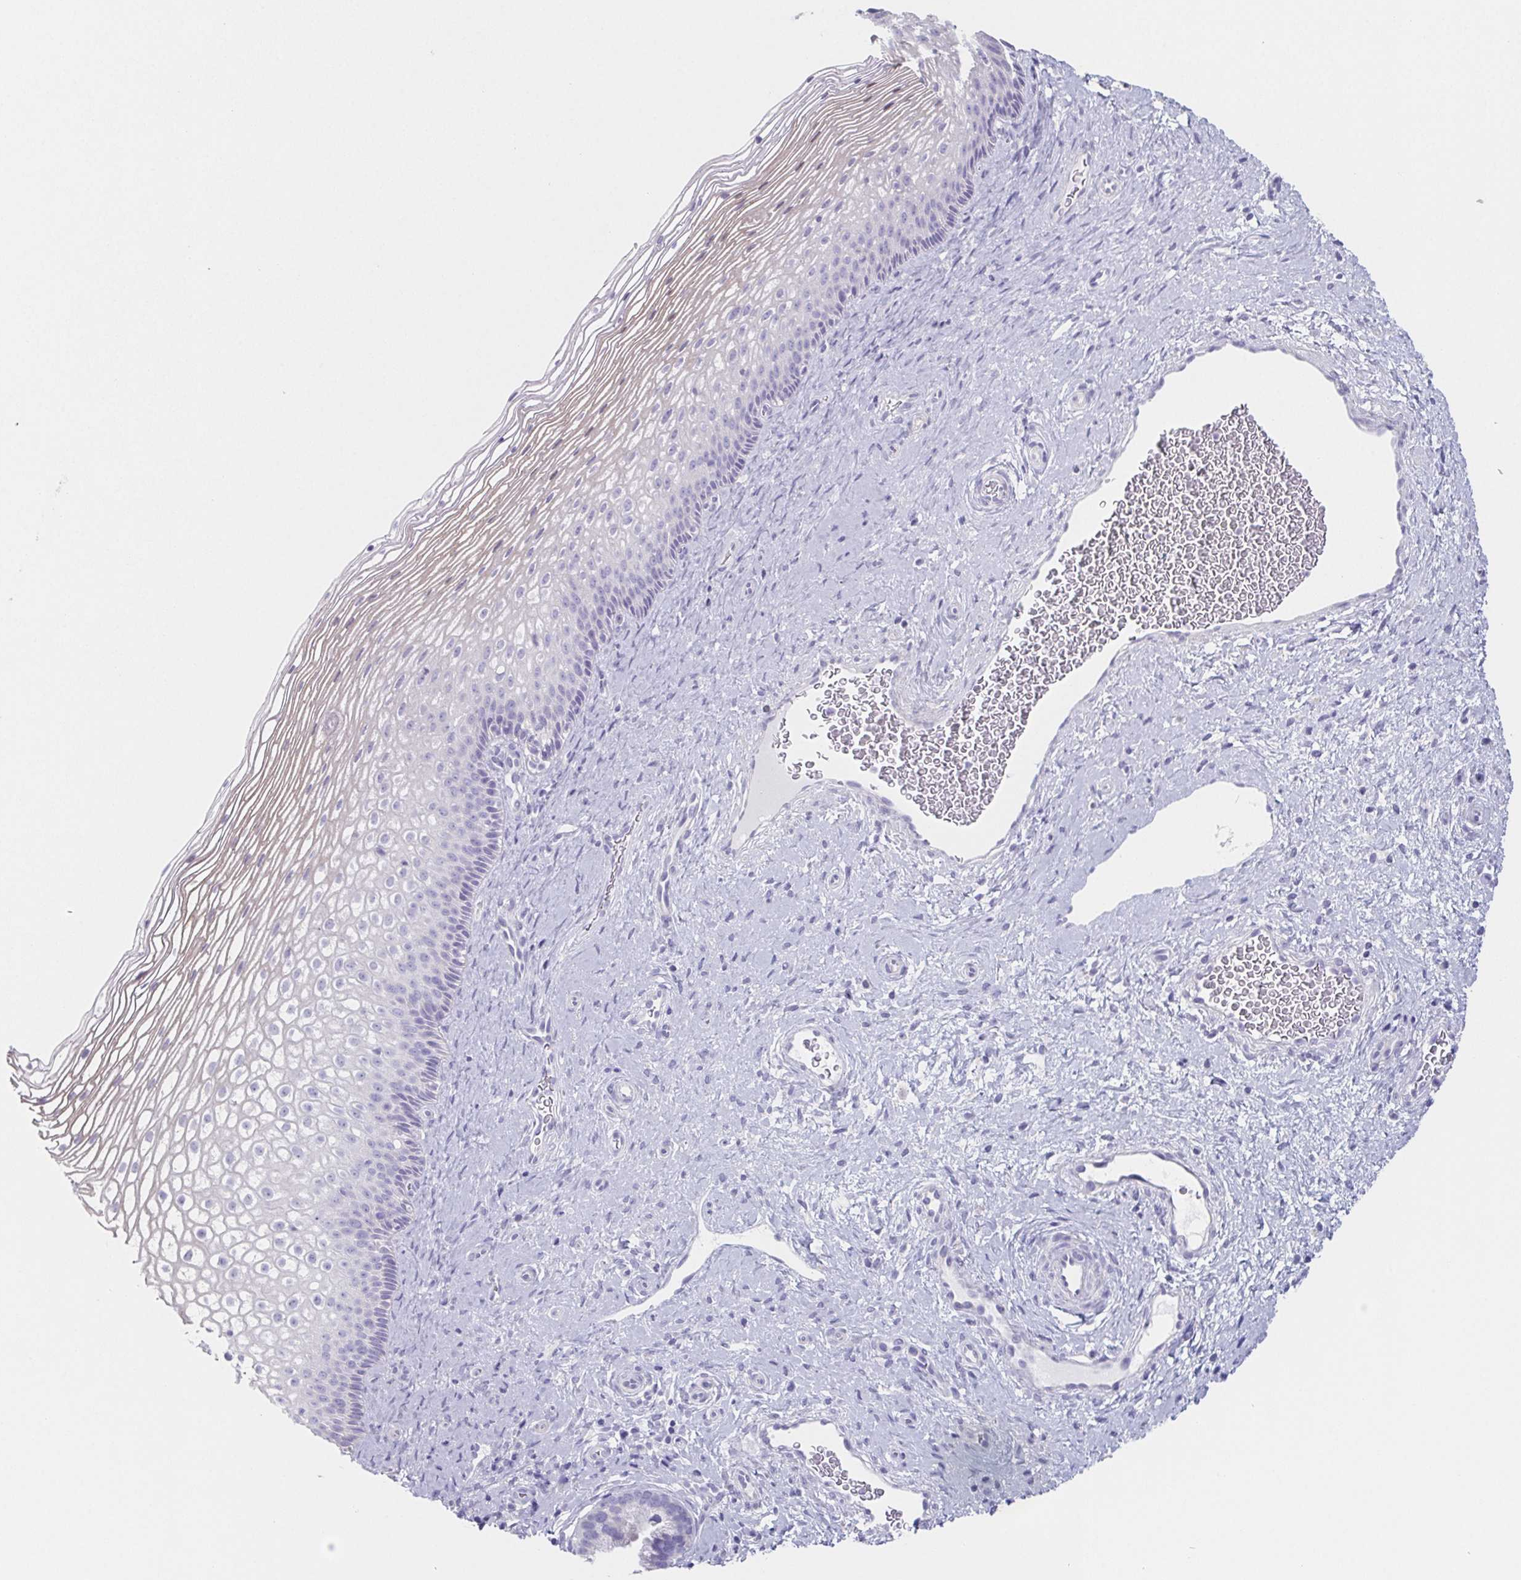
{"staining": {"intensity": "negative", "quantity": "none", "location": "none"}, "tissue": "cervix", "cell_type": "Glandular cells", "image_type": "normal", "snomed": [{"axis": "morphology", "description": "Normal tissue, NOS"}, {"axis": "topography", "description": "Cervix"}], "caption": "High magnification brightfield microscopy of unremarkable cervix stained with DAB (brown) and counterstained with hematoxylin (blue): glandular cells show no significant expression.", "gene": "HDGFL1", "patient": {"sex": "female", "age": 34}}